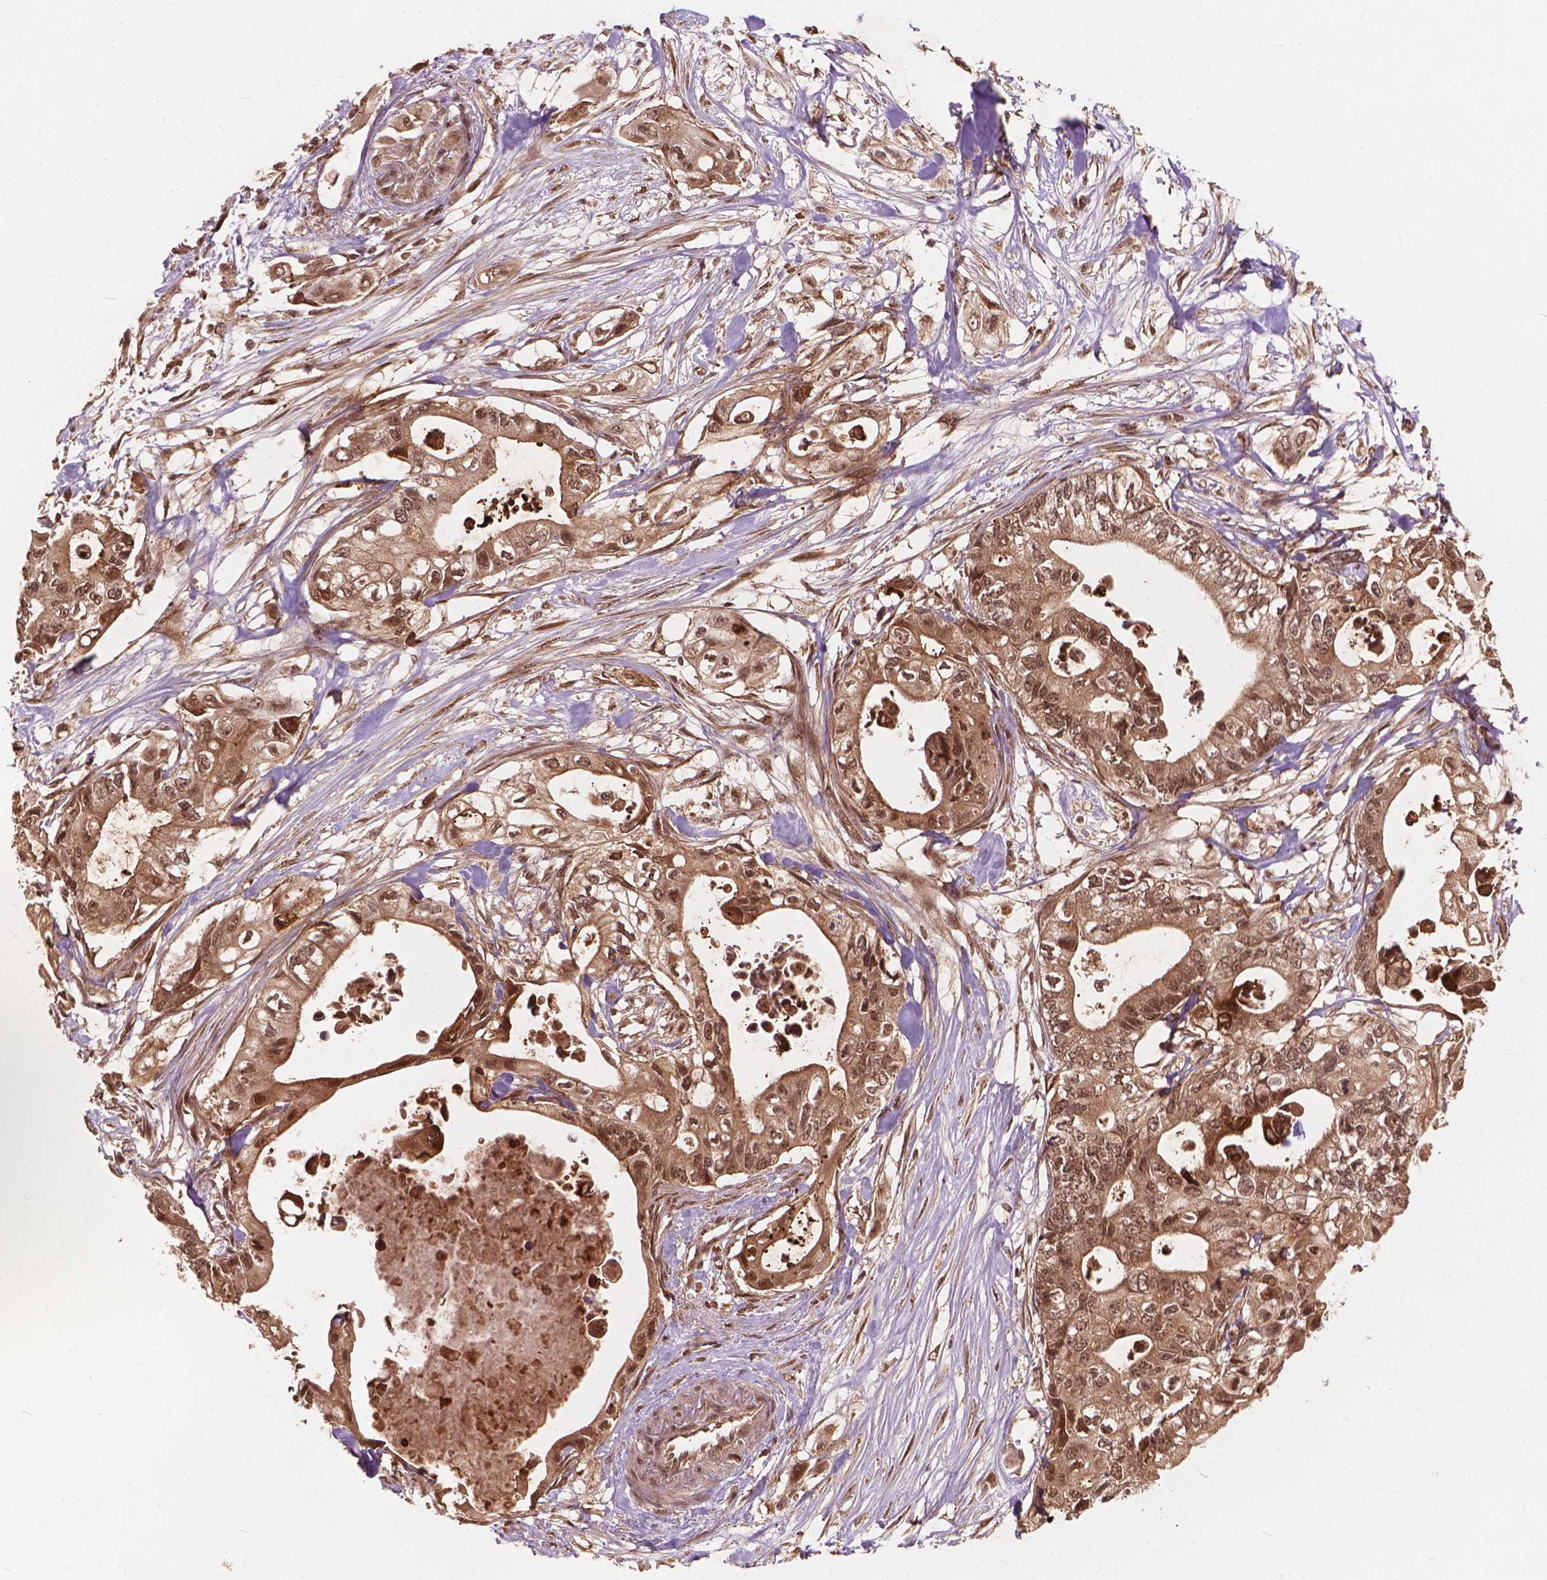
{"staining": {"intensity": "moderate", "quantity": ">75%", "location": "cytoplasmic/membranous,nuclear"}, "tissue": "pancreatic cancer", "cell_type": "Tumor cells", "image_type": "cancer", "snomed": [{"axis": "morphology", "description": "Adenocarcinoma, NOS"}, {"axis": "topography", "description": "Pancreas"}], "caption": "There is medium levels of moderate cytoplasmic/membranous and nuclear positivity in tumor cells of pancreatic cancer, as demonstrated by immunohistochemical staining (brown color).", "gene": "SSU72", "patient": {"sex": "female", "age": 63}}